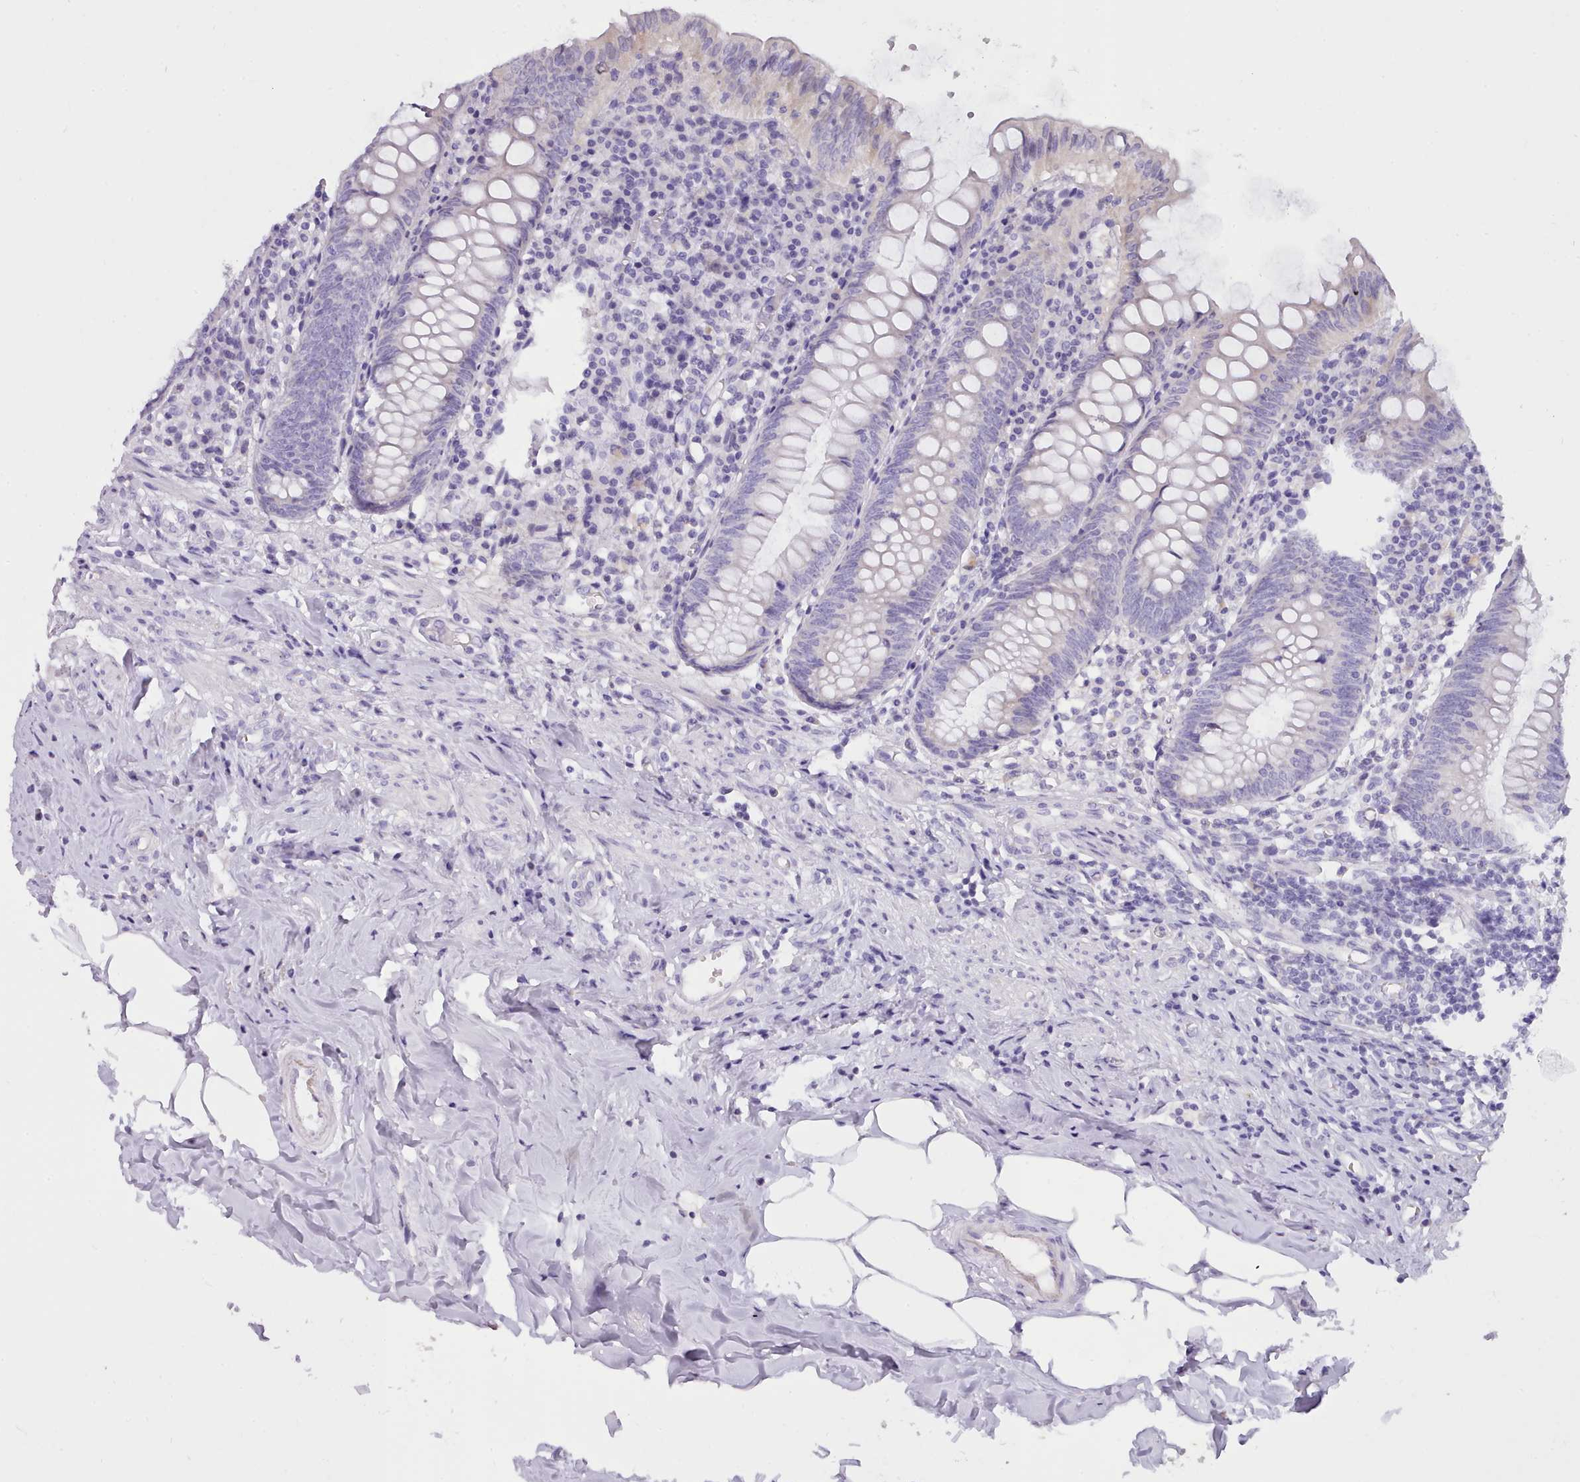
{"staining": {"intensity": "negative", "quantity": "none", "location": "none"}, "tissue": "appendix", "cell_type": "Glandular cells", "image_type": "normal", "snomed": [{"axis": "morphology", "description": "Normal tissue, NOS"}, {"axis": "topography", "description": "Appendix"}], "caption": "A micrograph of human appendix is negative for staining in glandular cells. (DAB IHC, high magnification).", "gene": "CYP2A13", "patient": {"sex": "female", "age": 54}}